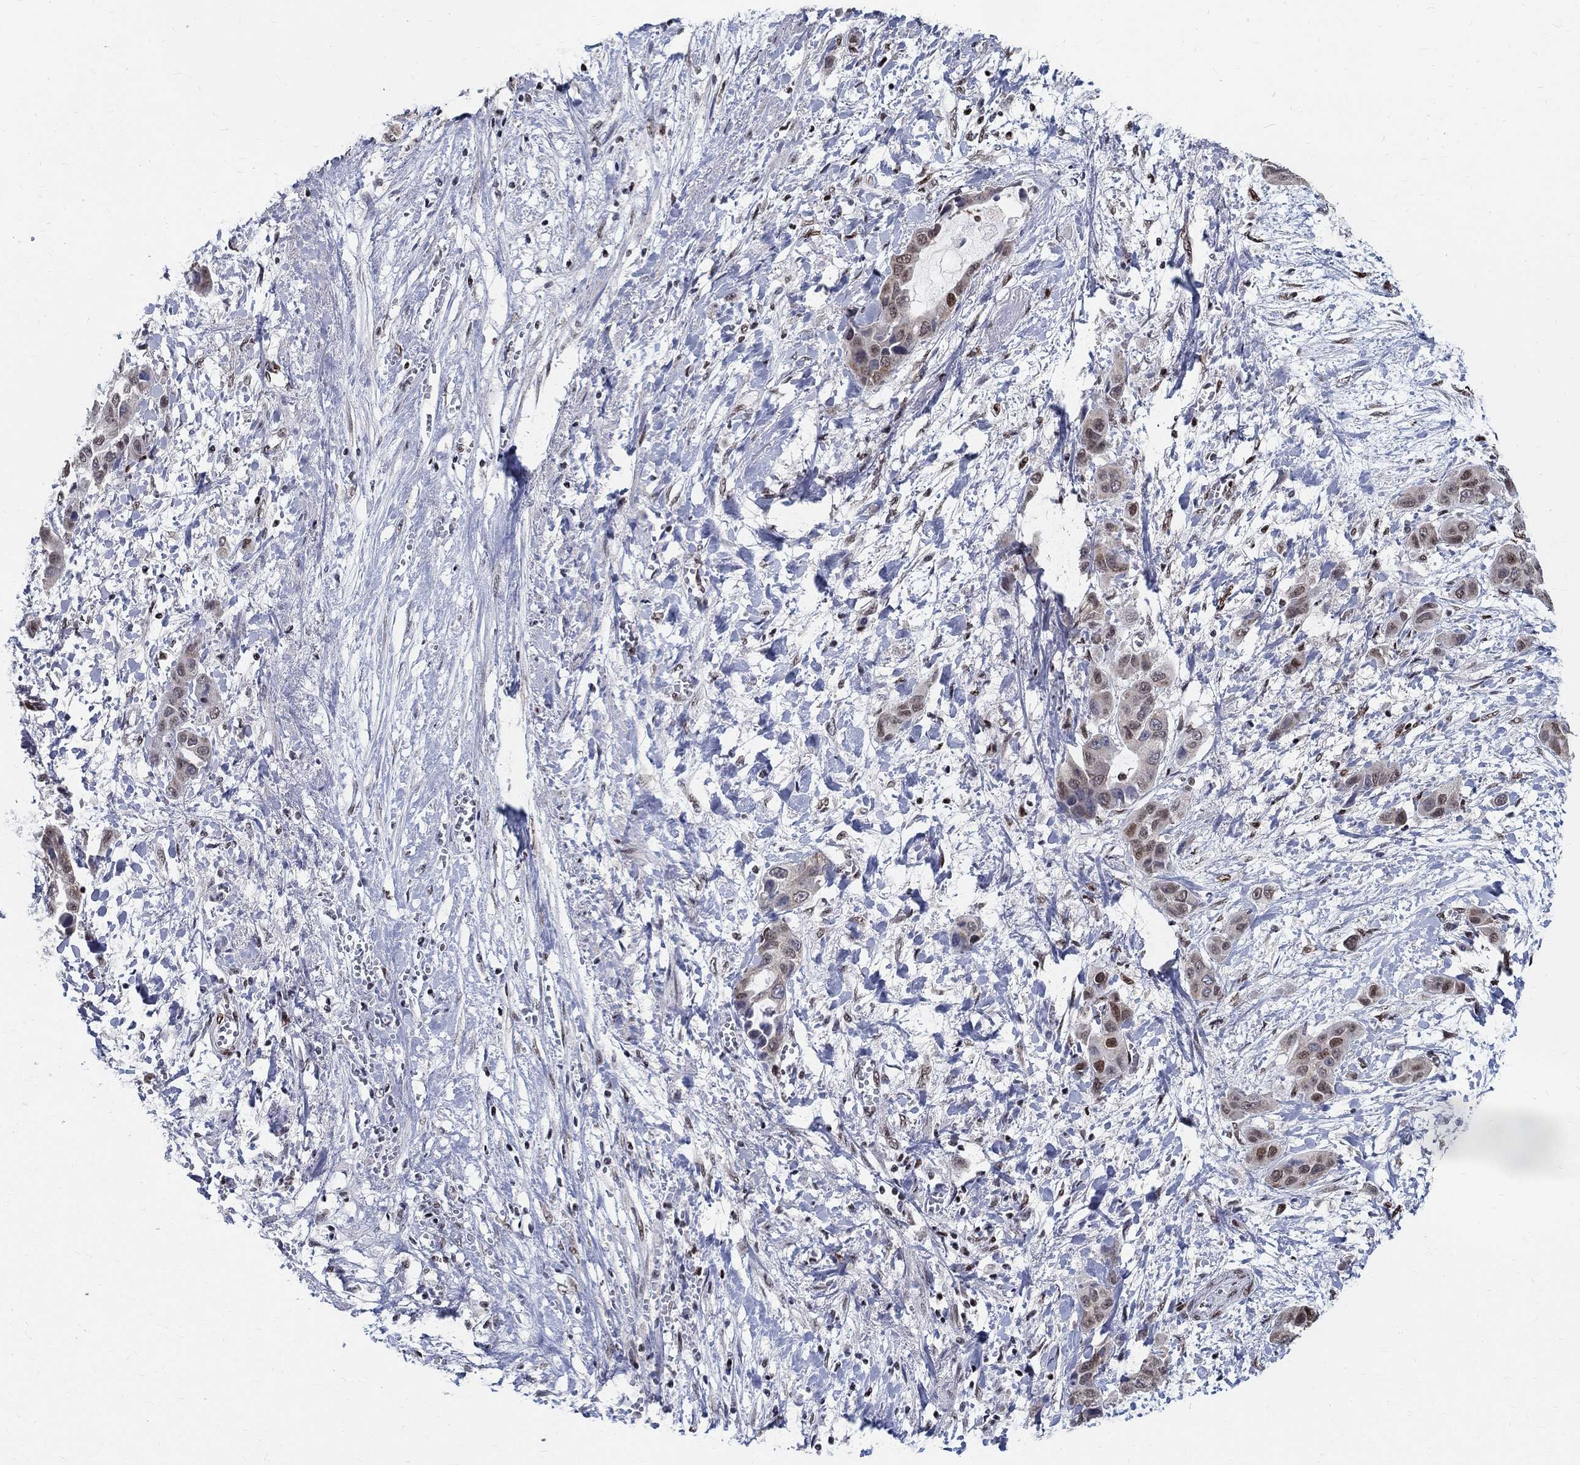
{"staining": {"intensity": "strong", "quantity": "<25%", "location": "nuclear"}, "tissue": "liver cancer", "cell_type": "Tumor cells", "image_type": "cancer", "snomed": [{"axis": "morphology", "description": "Cholangiocarcinoma"}, {"axis": "topography", "description": "Liver"}], "caption": "Immunohistochemistry (IHC) (DAB (3,3'-diaminobenzidine)) staining of liver cancer (cholangiocarcinoma) displays strong nuclear protein expression in approximately <25% of tumor cells.", "gene": "FBXO16", "patient": {"sex": "female", "age": 52}}